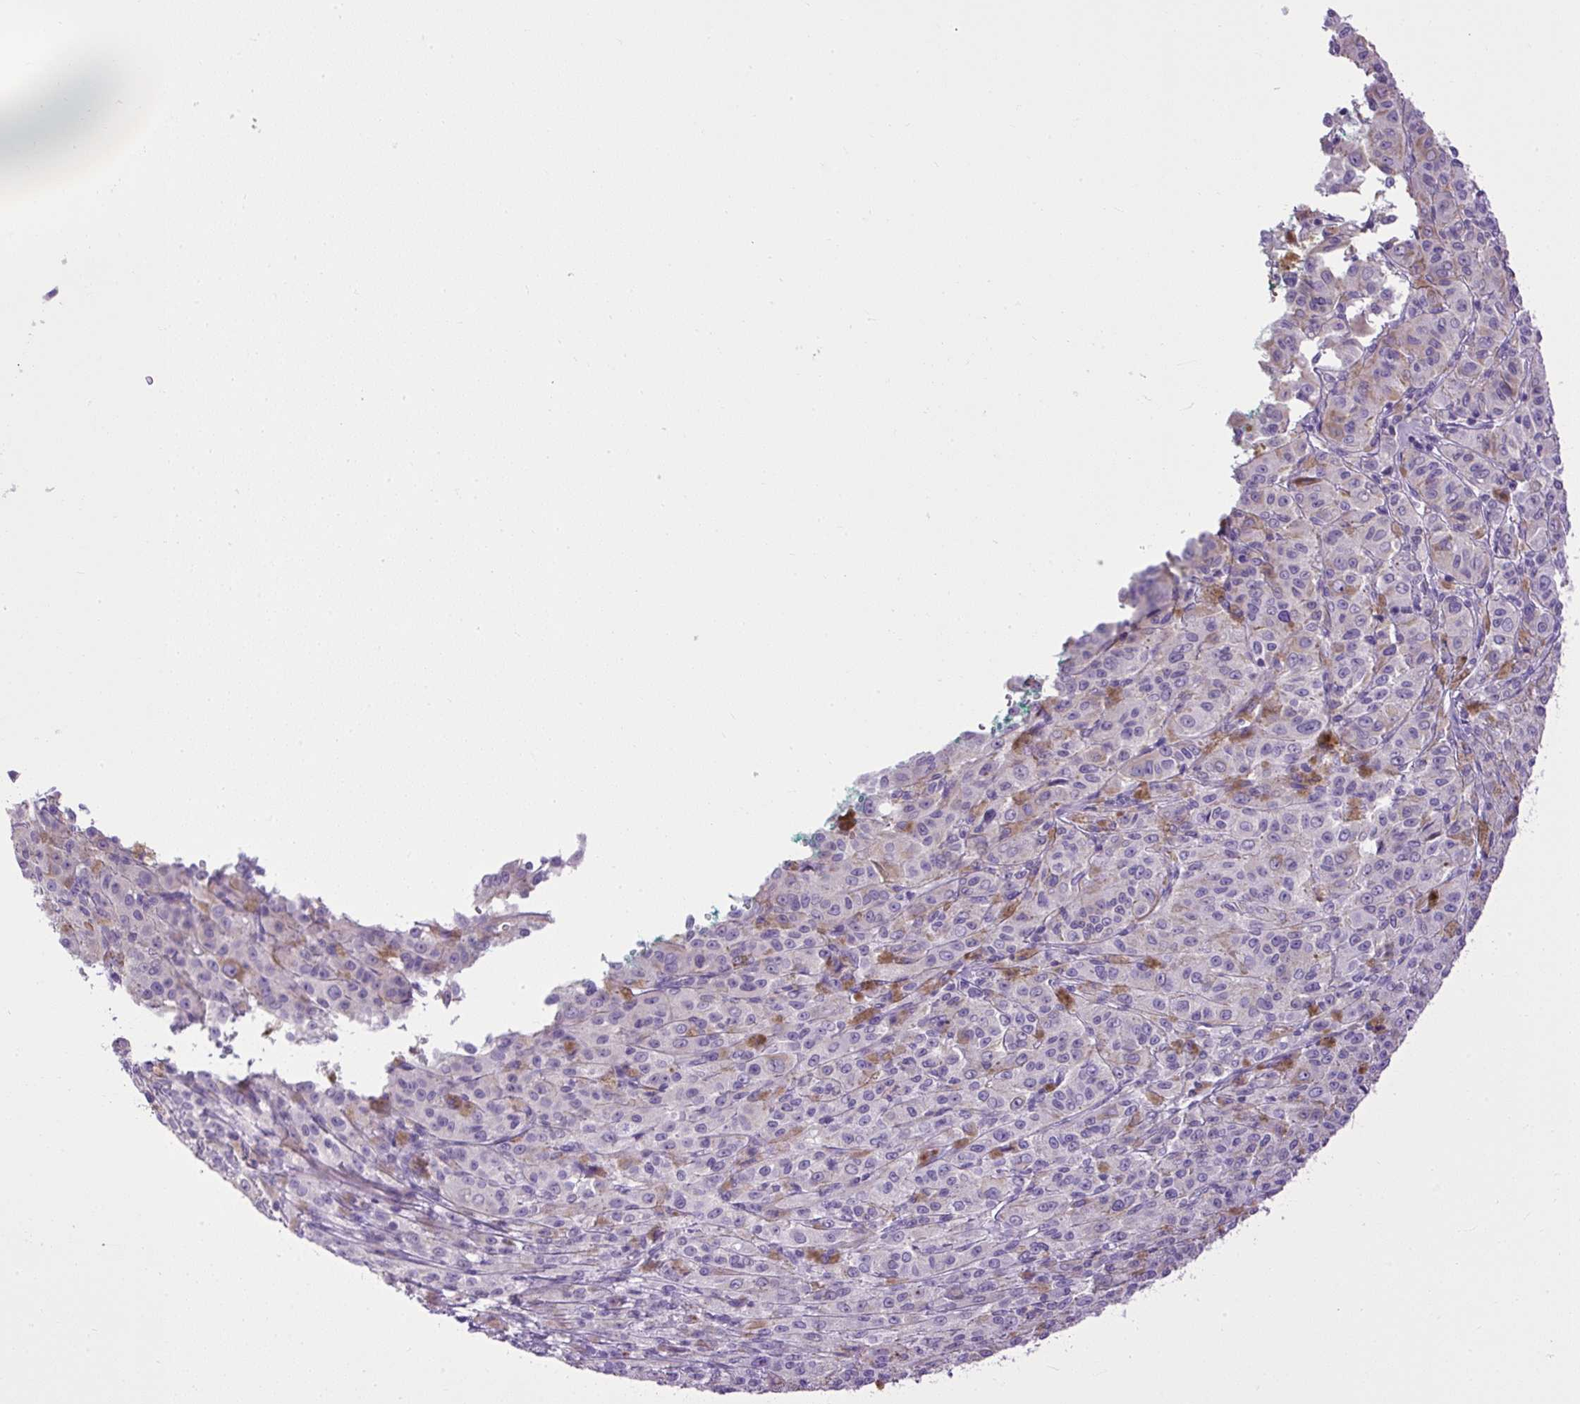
{"staining": {"intensity": "negative", "quantity": "none", "location": "none"}, "tissue": "melanoma", "cell_type": "Tumor cells", "image_type": "cancer", "snomed": [{"axis": "morphology", "description": "Malignant melanoma, NOS"}, {"axis": "topography", "description": "Skin"}], "caption": "The image demonstrates no significant expression in tumor cells of melanoma.", "gene": "VWA7", "patient": {"sex": "female", "age": 52}}